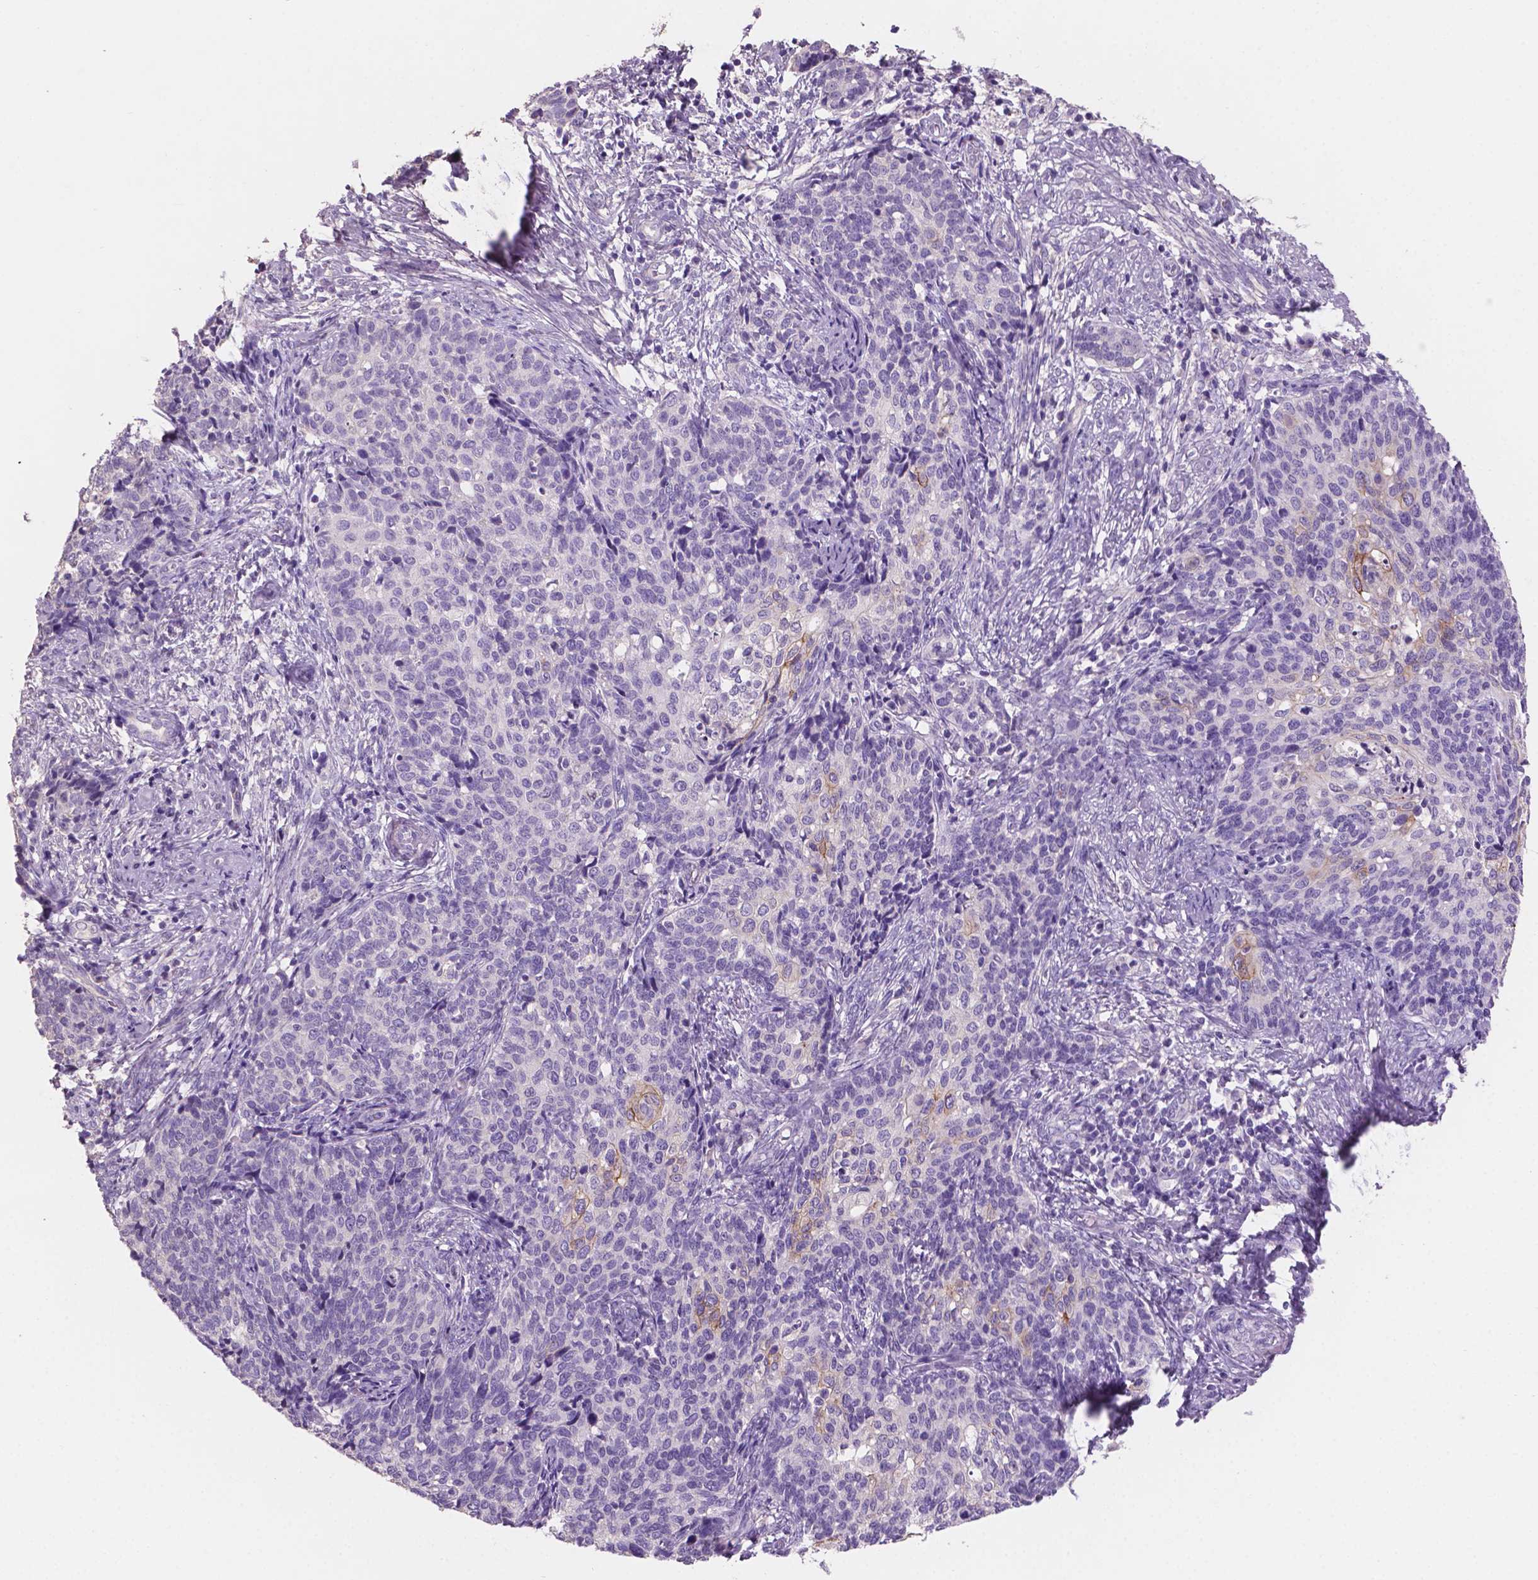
{"staining": {"intensity": "moderate", "quantity": "<25%", "location": "cytoplasmic/membranous"}, "tissue": "cervical cancer", "cell_type": "Tumor cells", "image_type": "cancer", "snomed": [{"axis": "morphology", "description": "Squamous cell carcinoma, NOS"}, {"axis": "topography", "description": "Cervix"}], "caption": "A low amount of moderate cytoplasmic/membranous positivity is seen in approximately <25% of tumor cells in cervical squamous cell carcinoma tissue. The protein is shown in brown color, while the nuclei are stained blue.", "gene": "SBSN", "patient": {"sex": "female", "age": 39}}